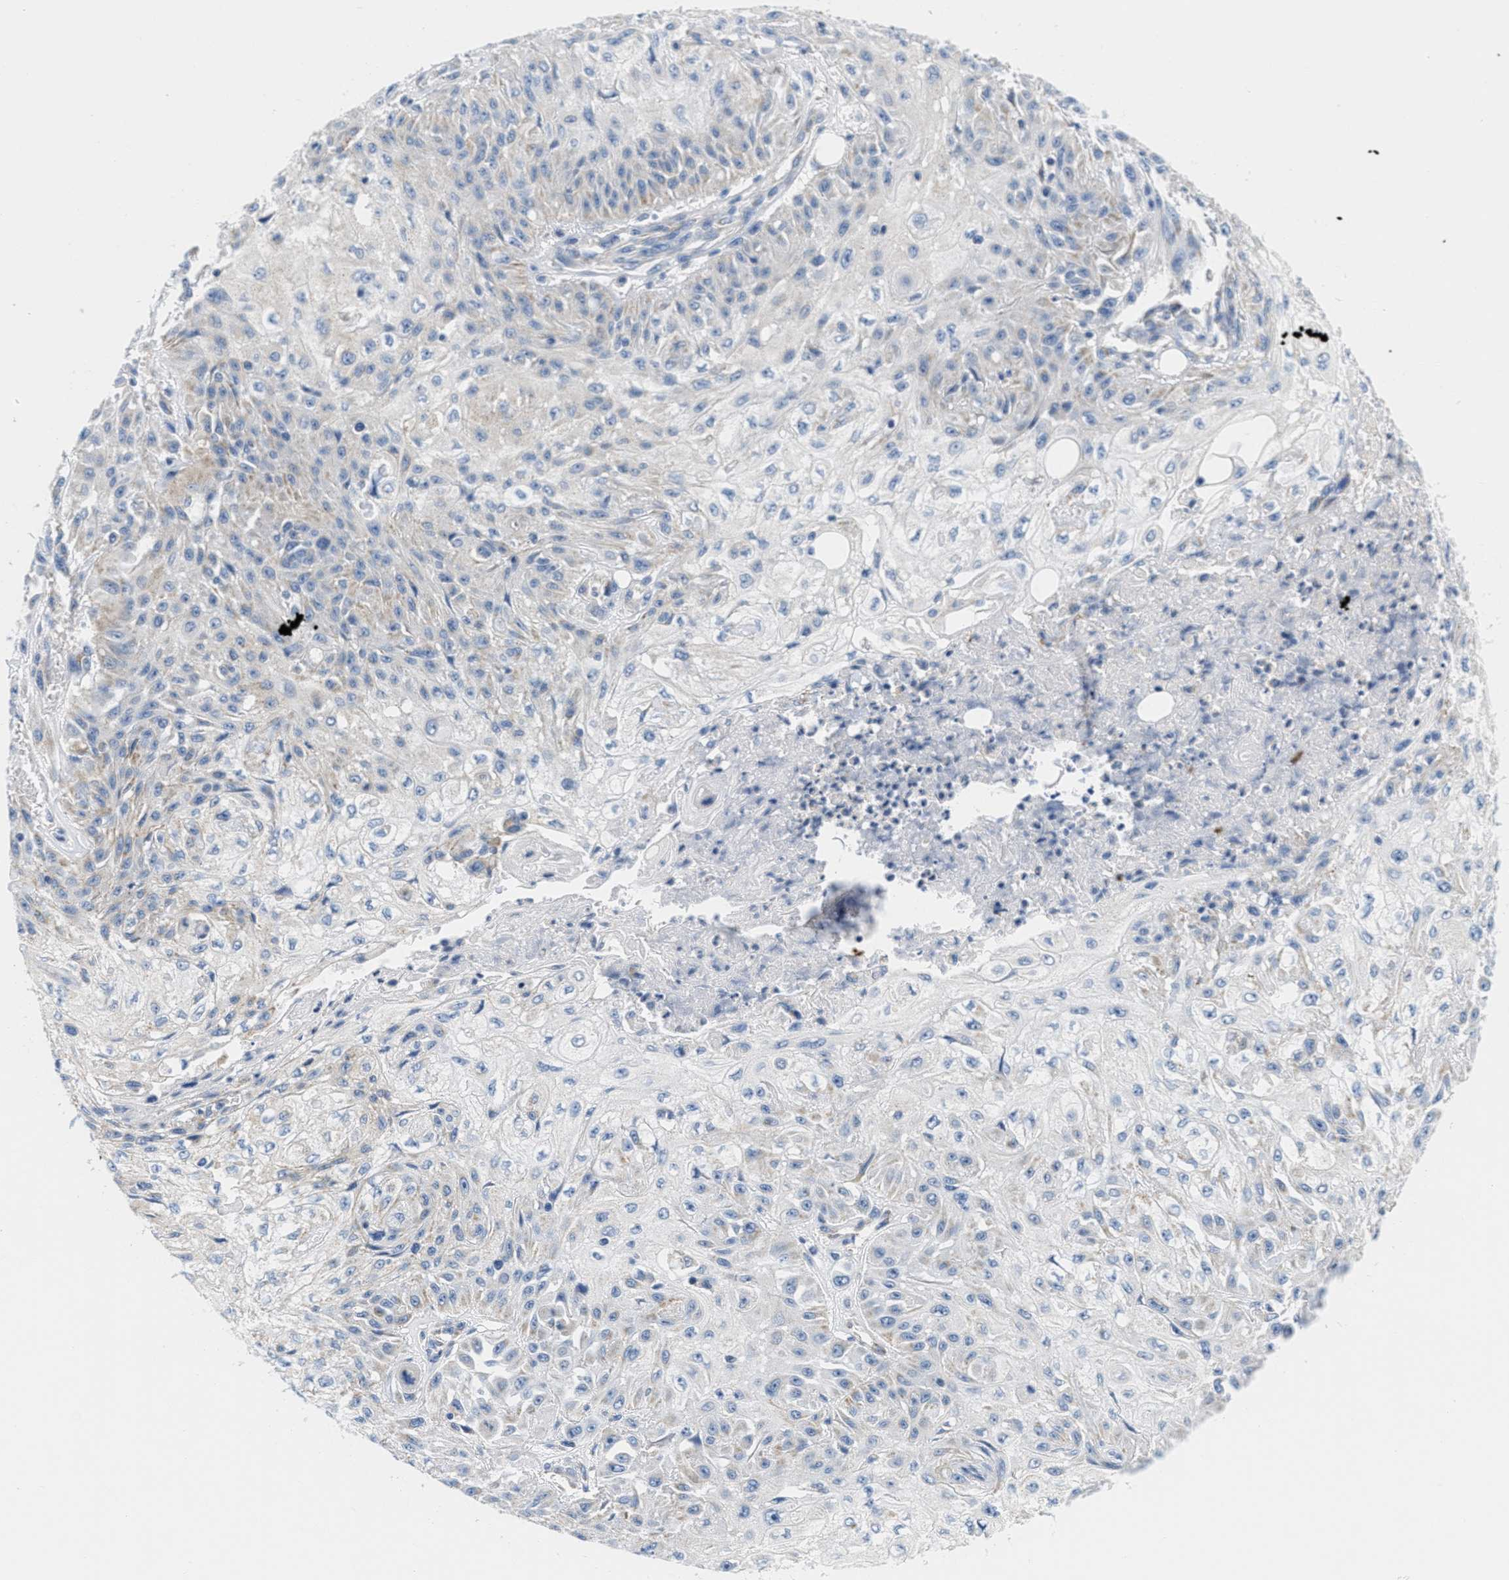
{"staining": {"intensity": "negative", "quantity": "none", "location": "none"}, "tissue": "skin cancer", "cell_type": "Tumor cells", "image_type": "cancer", "snomed": [{"axis": "morphology", "description": "Squamous cell carcinoma, NOS"}, {"axis": "morphology", "description": "Squamous cell carcinoma, metastatic, NOS"}, {"axis": "topography", "description": "Skin"}, {"axis": "topography", "description": "Lymph node"}], "caption": "A high-resolution histopathology image shows IHC staining of skin metastatic squamous cell carcinoma, which reveals no significant expression in tumor cells. Brightfield microscopy of immunohistochemistry stained with DAB (brown) and hematoxylin (blue), captured at high magnification.", "gene": "KCNJ5", "patient": {"sex": "male", "age": 75}}